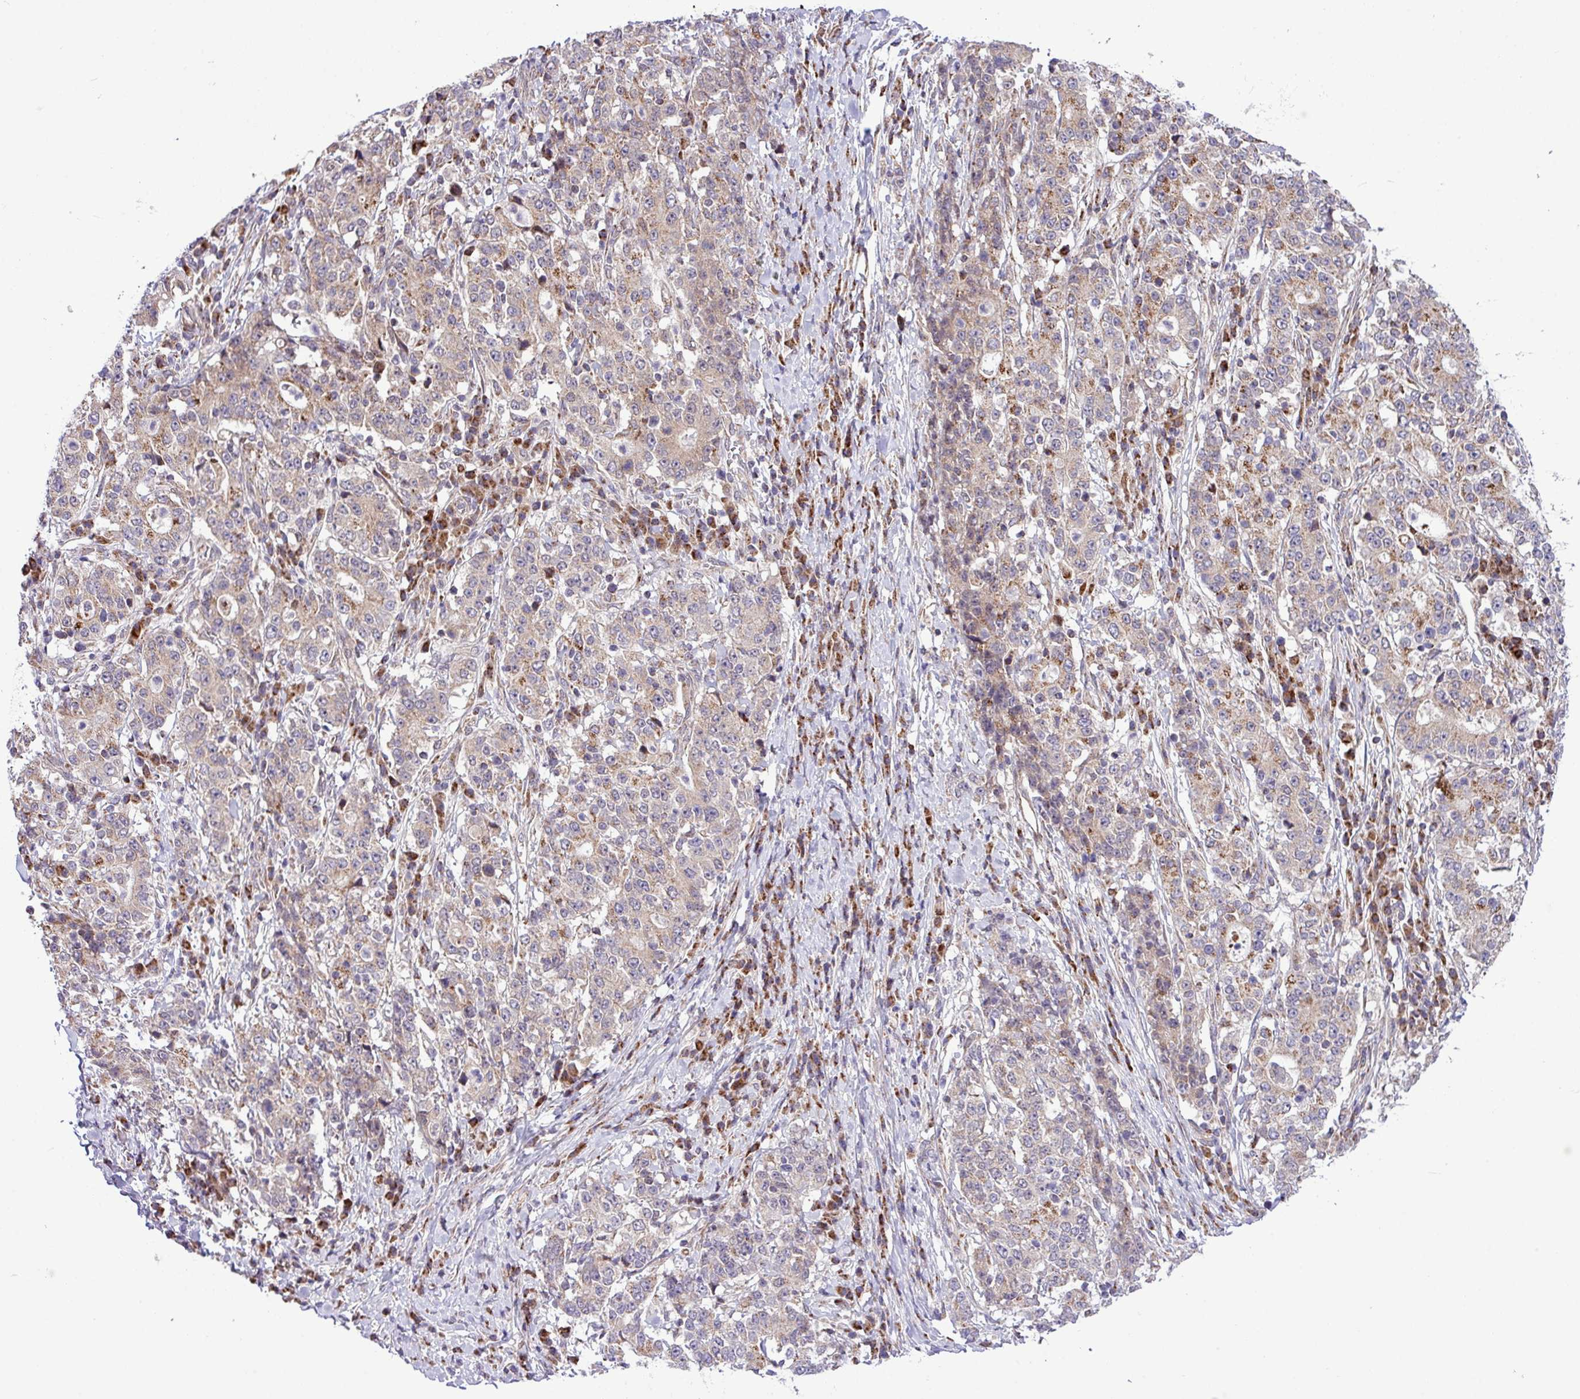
{"staining": {"intensity": "weak", "quantity": "25%-75%", "location": "cytoplasmic/membranous"}, "tissue": "stomach cancer", "cell_type": "Tumor cells", "image_type": "cancer", "snomed": [{"axis": "morphology", "description": "Normal tissue, NOS"}, {"axis": "morphology", "description": "Adenocarcinoma, NOS"}, {"axis": "topography", "description": "Stomach, upper"}, {"axis": "topography", "description": "Stomach"}], "caption": "This histopathology image demonstrates stomach cancer stained with immunohistochemistry to label a protein in brown. The cytoplasmic/membranous of tumor cells show weak positivity for the protein. Nuclei are counter-stained blue.", "gene": "B3GNT9", "patient": {"sex": "male", "age": 59}}